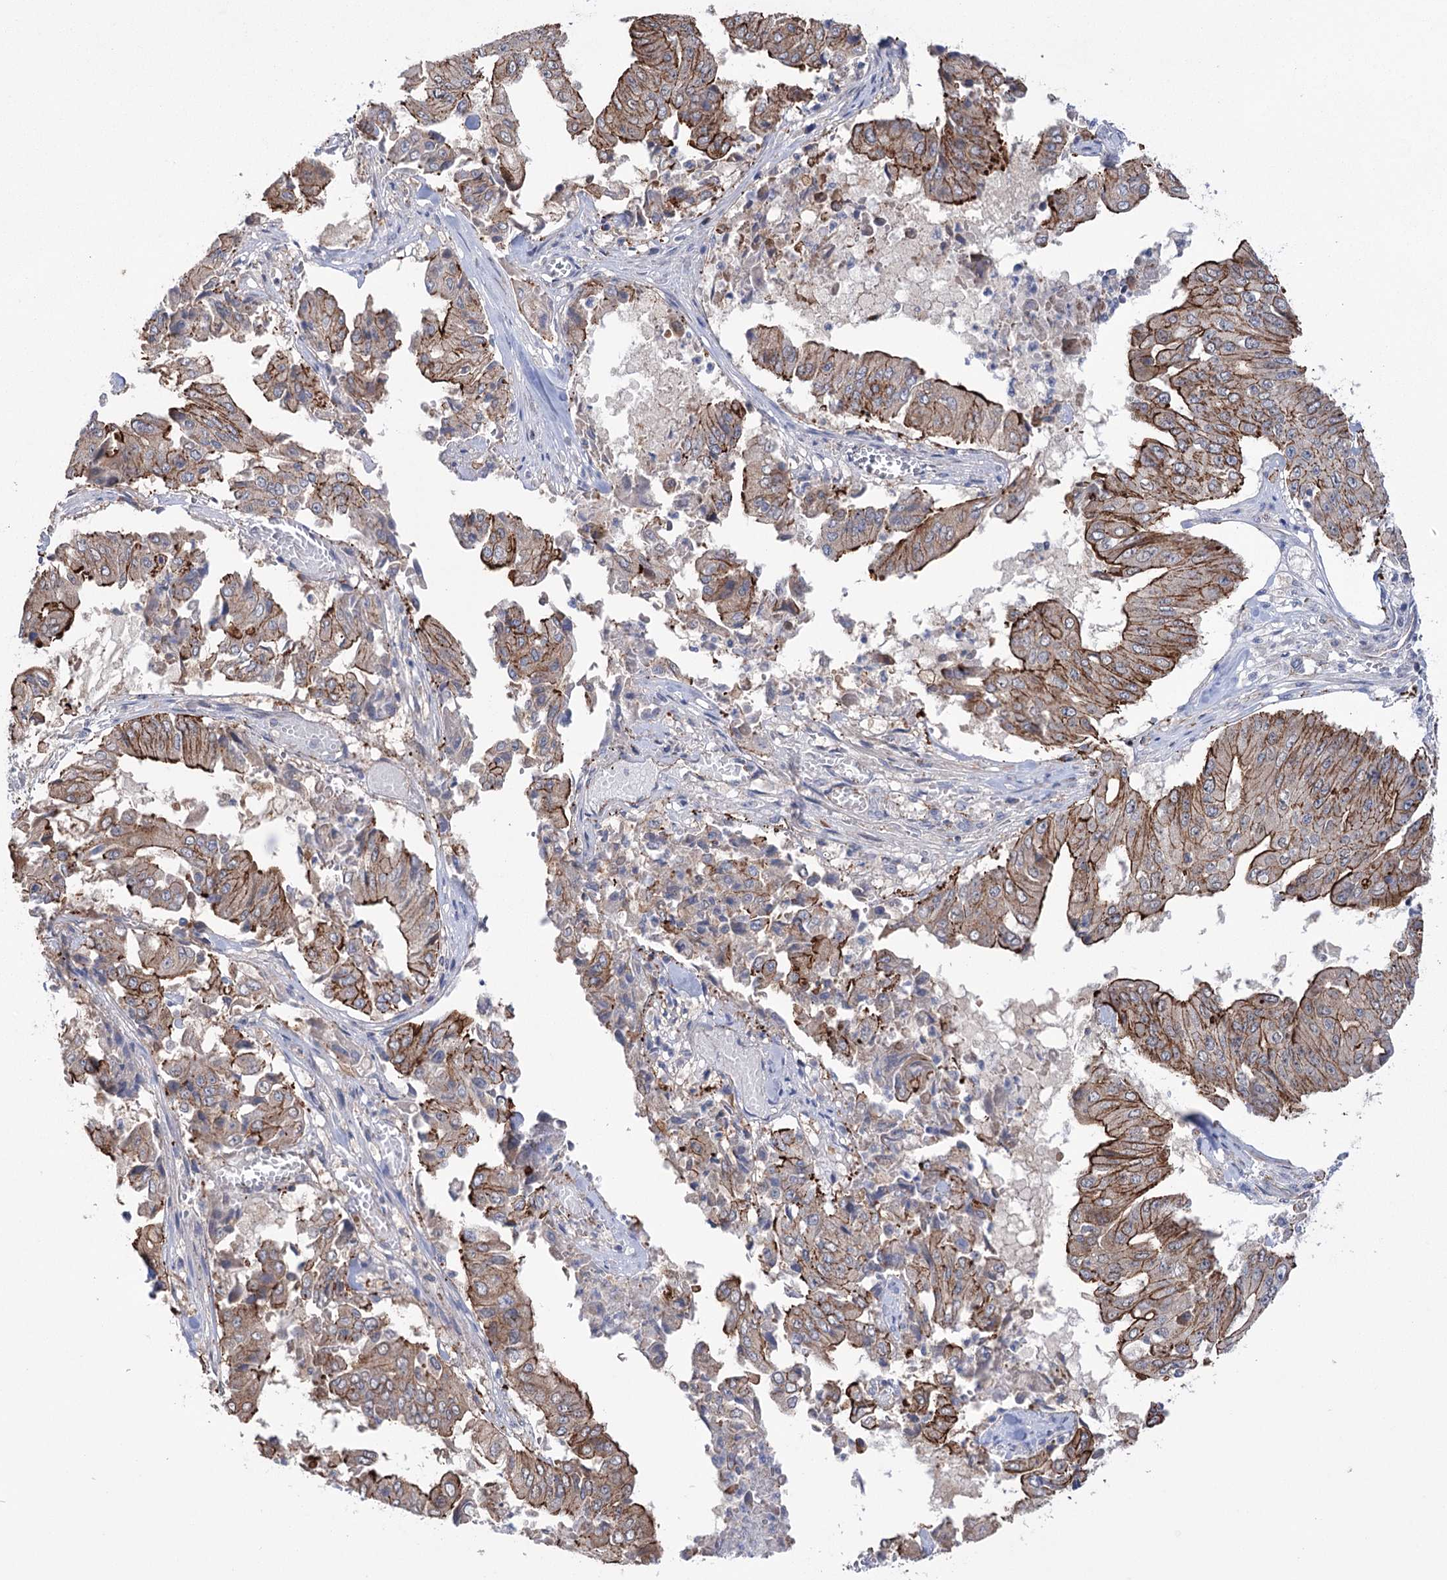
{"staining": {"intensity": "moderate", "quantity": ">75%", "location": "cytoplasmic/membranous"}, "tissue": "pancreatic cancer", "cell_type": "Tumor cells", "image_type": "cancer", "snomed": [{"axis": "morphology", "description": "Adenocarcinoma, NOS"}, {"axis": "topography", "description": "Pancreas"}], "caption": "A medium amount of moderate cytoplasmic/membranous positivity is present in about >75% of tumor cells in adenocarcinoma (pancreatic) tissue.", "gene": "TRIM71", "patient": {"sex": "female", "age": 77}}